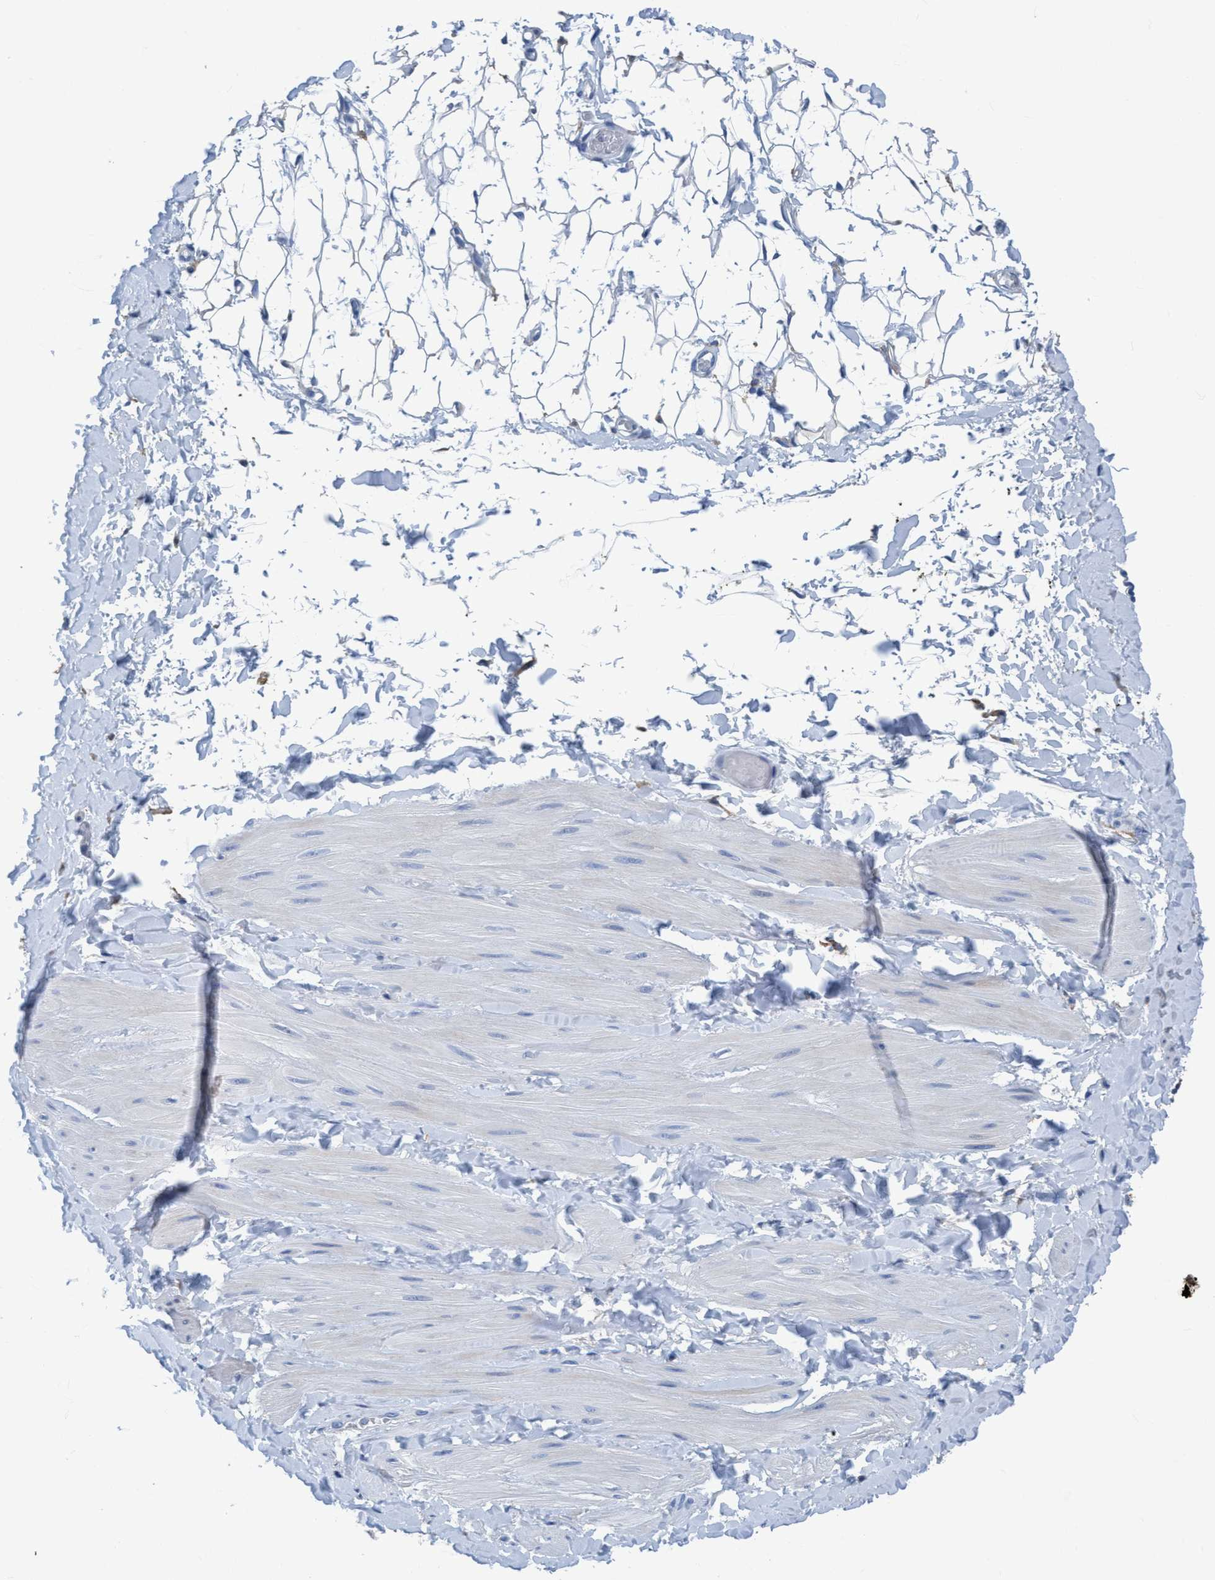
{"staining": {"intensity": "negative", "quantity": "none", "location": "none"}, "tissue": "adipose tissue", "cell_type": "Adipocytes", "image_type": "normal", "snomed": [{"axis": "morphology", "description": "Normal tissue, NOS"}, {"axis": "topography", "description": "Adipose tissue"}, {"axis": "topography", "description": "Vascular tissue"}, {"axis": "topography", "description": "Peripheral nerve tissue"}], "caption": "Immunohistochemical staining of benign adipose tissue exhibits no significant staining in adipocytes.", "gene": "DNAI1", "patient": {"sex": "male", "age": 25}}